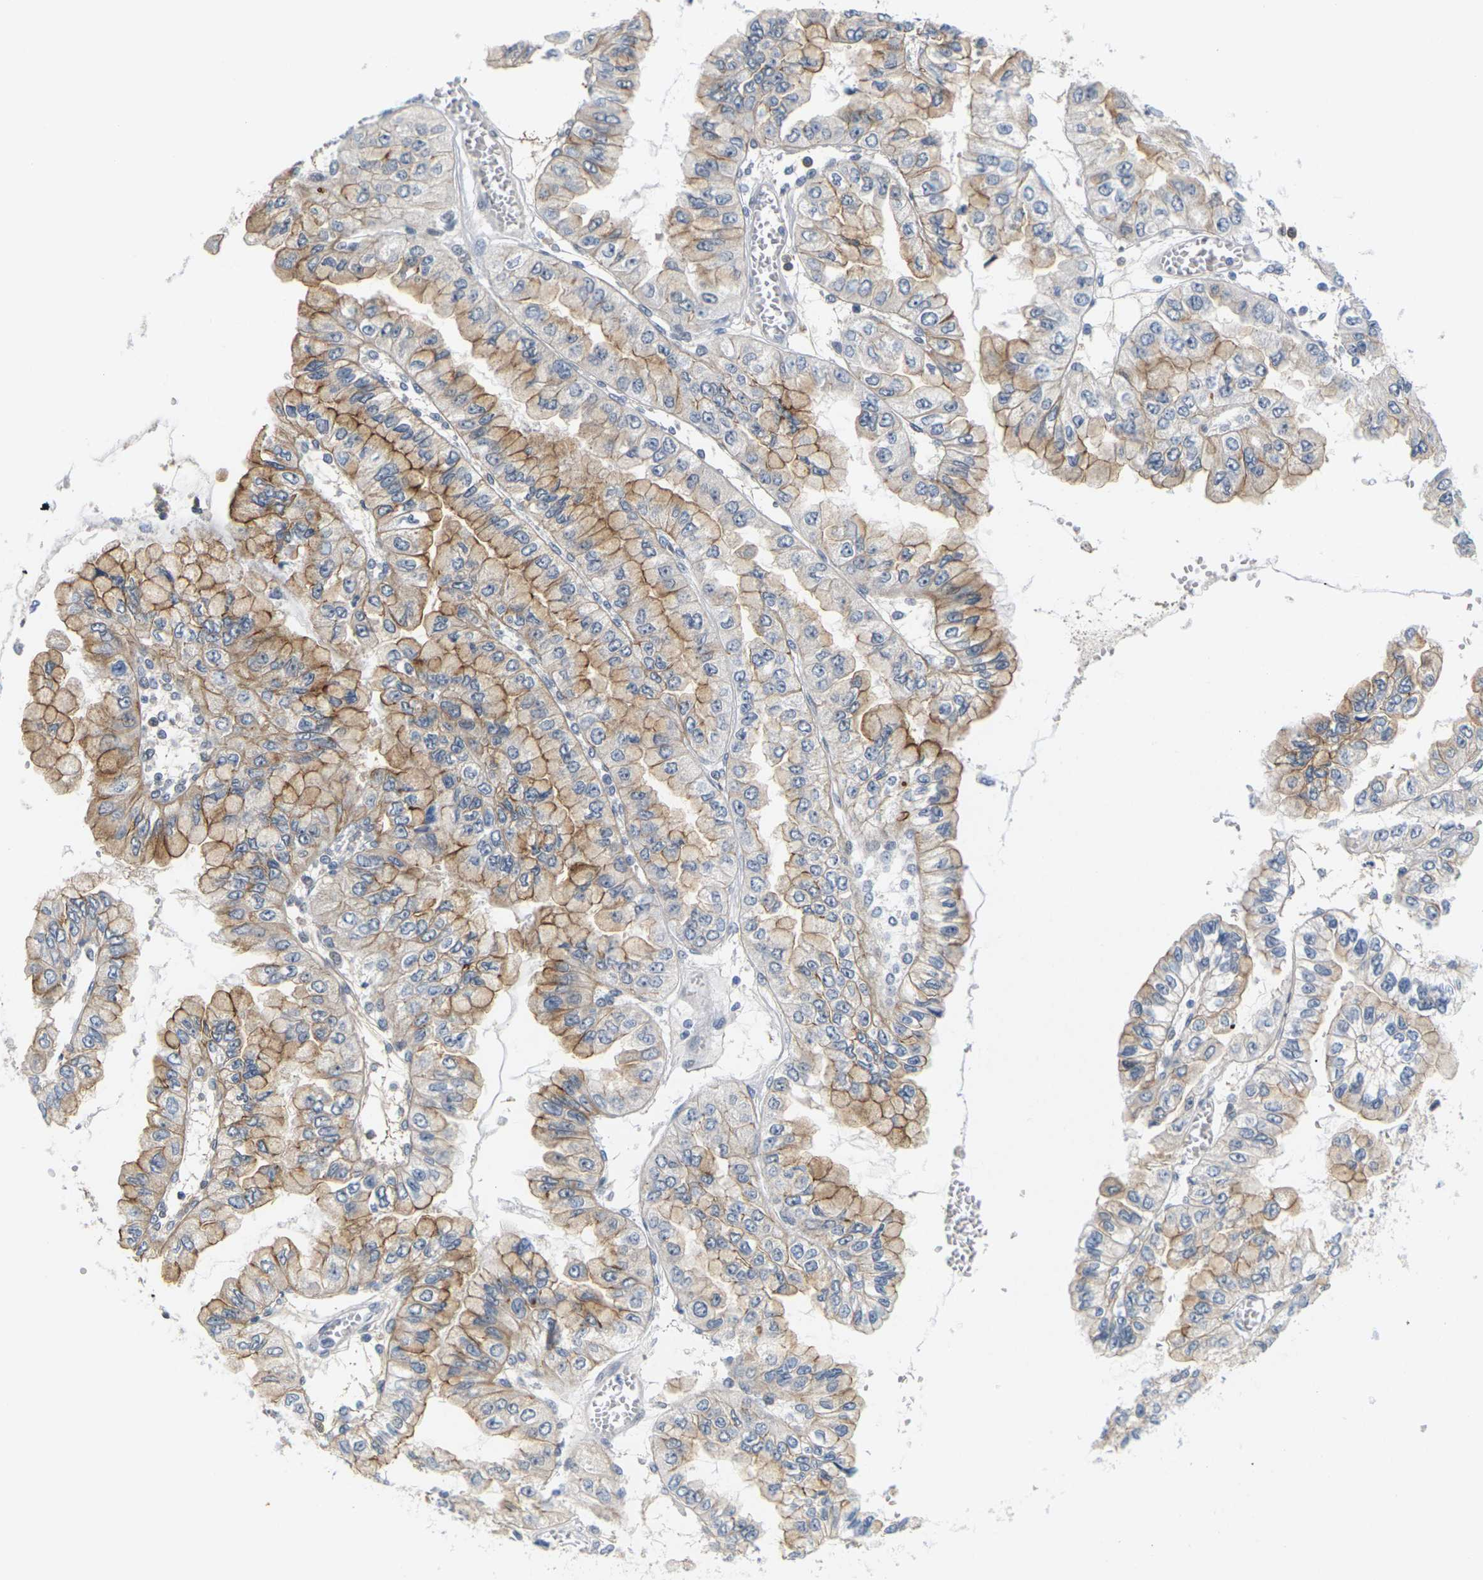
{"staining": {"intensity": "moderate", "quantity": ">75%", "location": "cytoplasmic/membranous"}, "tissue": "liver cancer", "cell_type": "Tumor cells", "image_type": "cancer", "snomed": [{"axis": "morphology", "description": "Cholangiocarcinoma"}, {"axis": "topography", "description": "Liver"}], "caption": "Brown immunohistochemical staining in liver cancer (cholangiocarcinoma) demonstrates moderate cytoplasmic/membranous positivity in about >75% of tumor cells. (IHC, brightfield microscopy, high magnification).", "gene": "PKP2", "patient": {"sex": "female", "age": 79}}